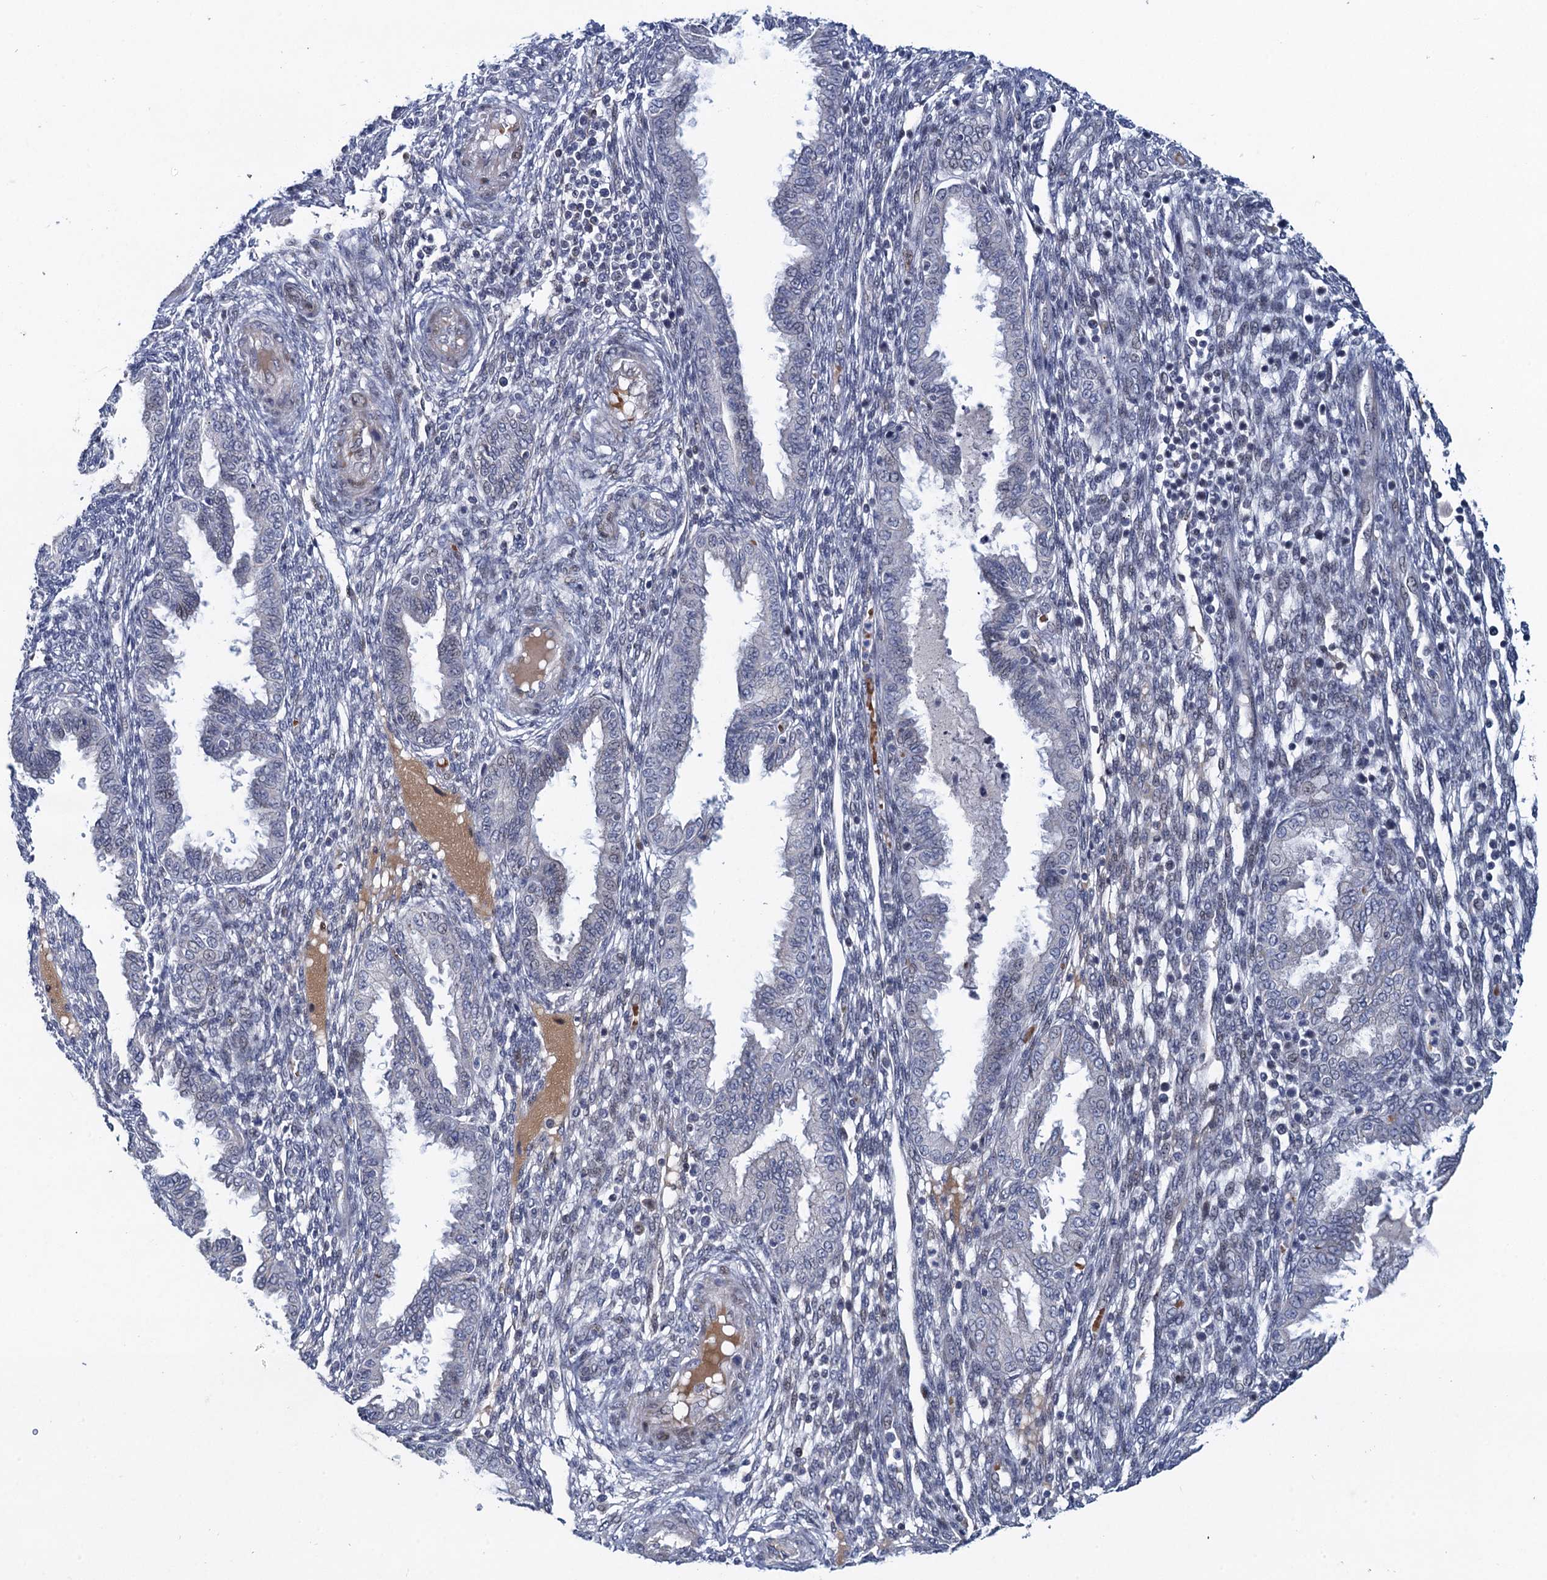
{"staining": {"intensity": "negative", "quantity": "none", "location": "none"}, "tissue": "endometrium", "cell_type": "Cells in endometrial stroma", "image_type": "normal", "snomed": [{"axis": "morphology", "description": "Normal tissue, NOS"}, {"axis": "topography", "description": "Endometrium"}], "caption": "A high-resolution image shows IHC staining of unremarkable endometrium, which shows no significant staining in cells in endometrial stroma.", "gene": "ATOSA", "patient": {"sex": "female", "age": 33}}